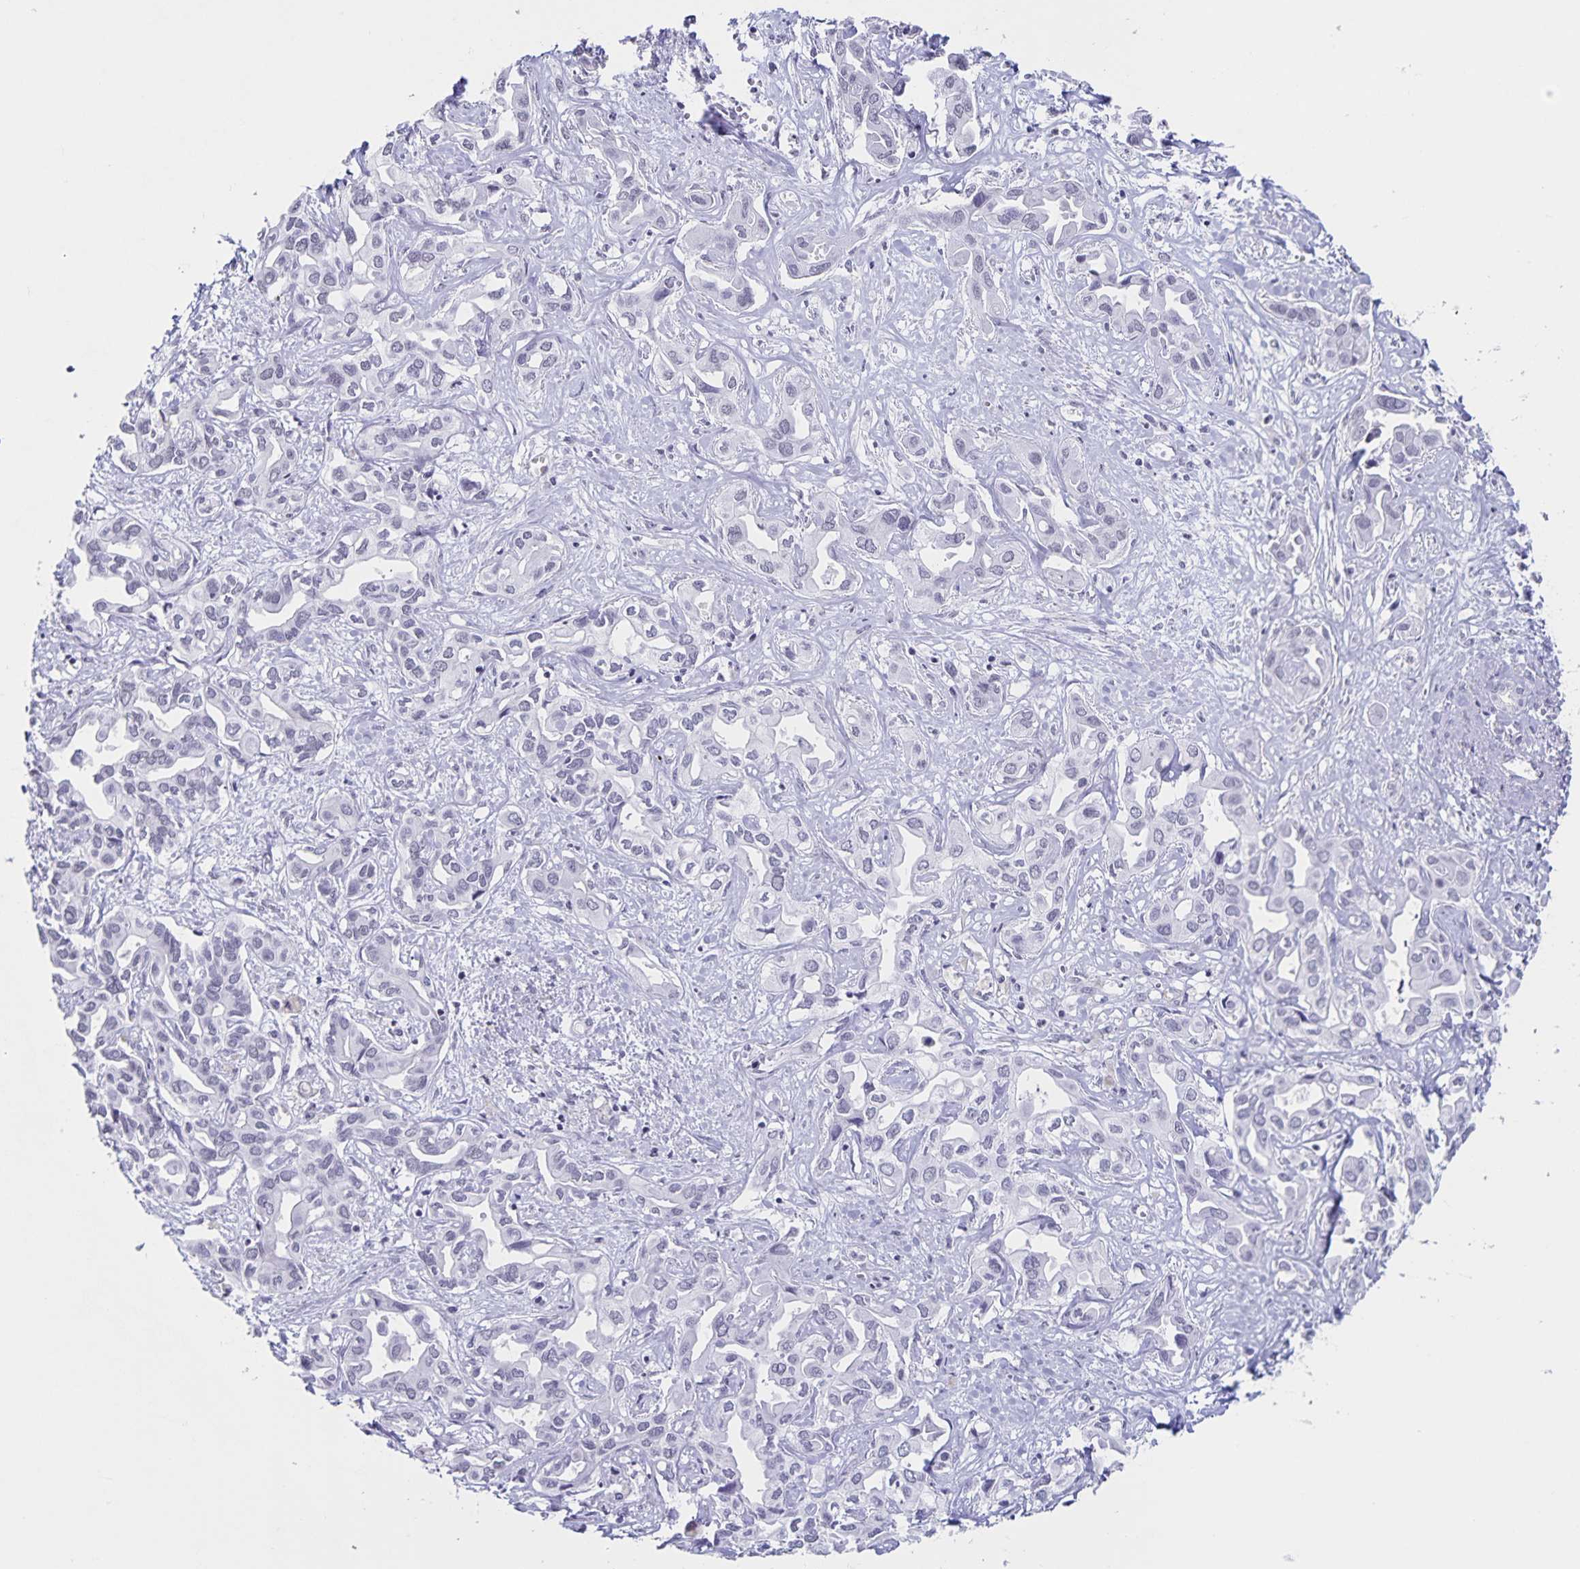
{"staining": {"intensity": "negative", "quantity": "none", "location": "none"}, "tissue": "liver cancer", "cell_type": "Tumor cells", "image_type": "cancer", "snomed": [{"axis": "morphology", "description": "Cholangiocarcinoma"}, {"axis": "topography", "description": "Liver"}], "caption": "Tumor cells are negative for brown protein staining in liver cancer.", "gene": "LCE6A", "patient": {"sex": "female", "age": 64}}